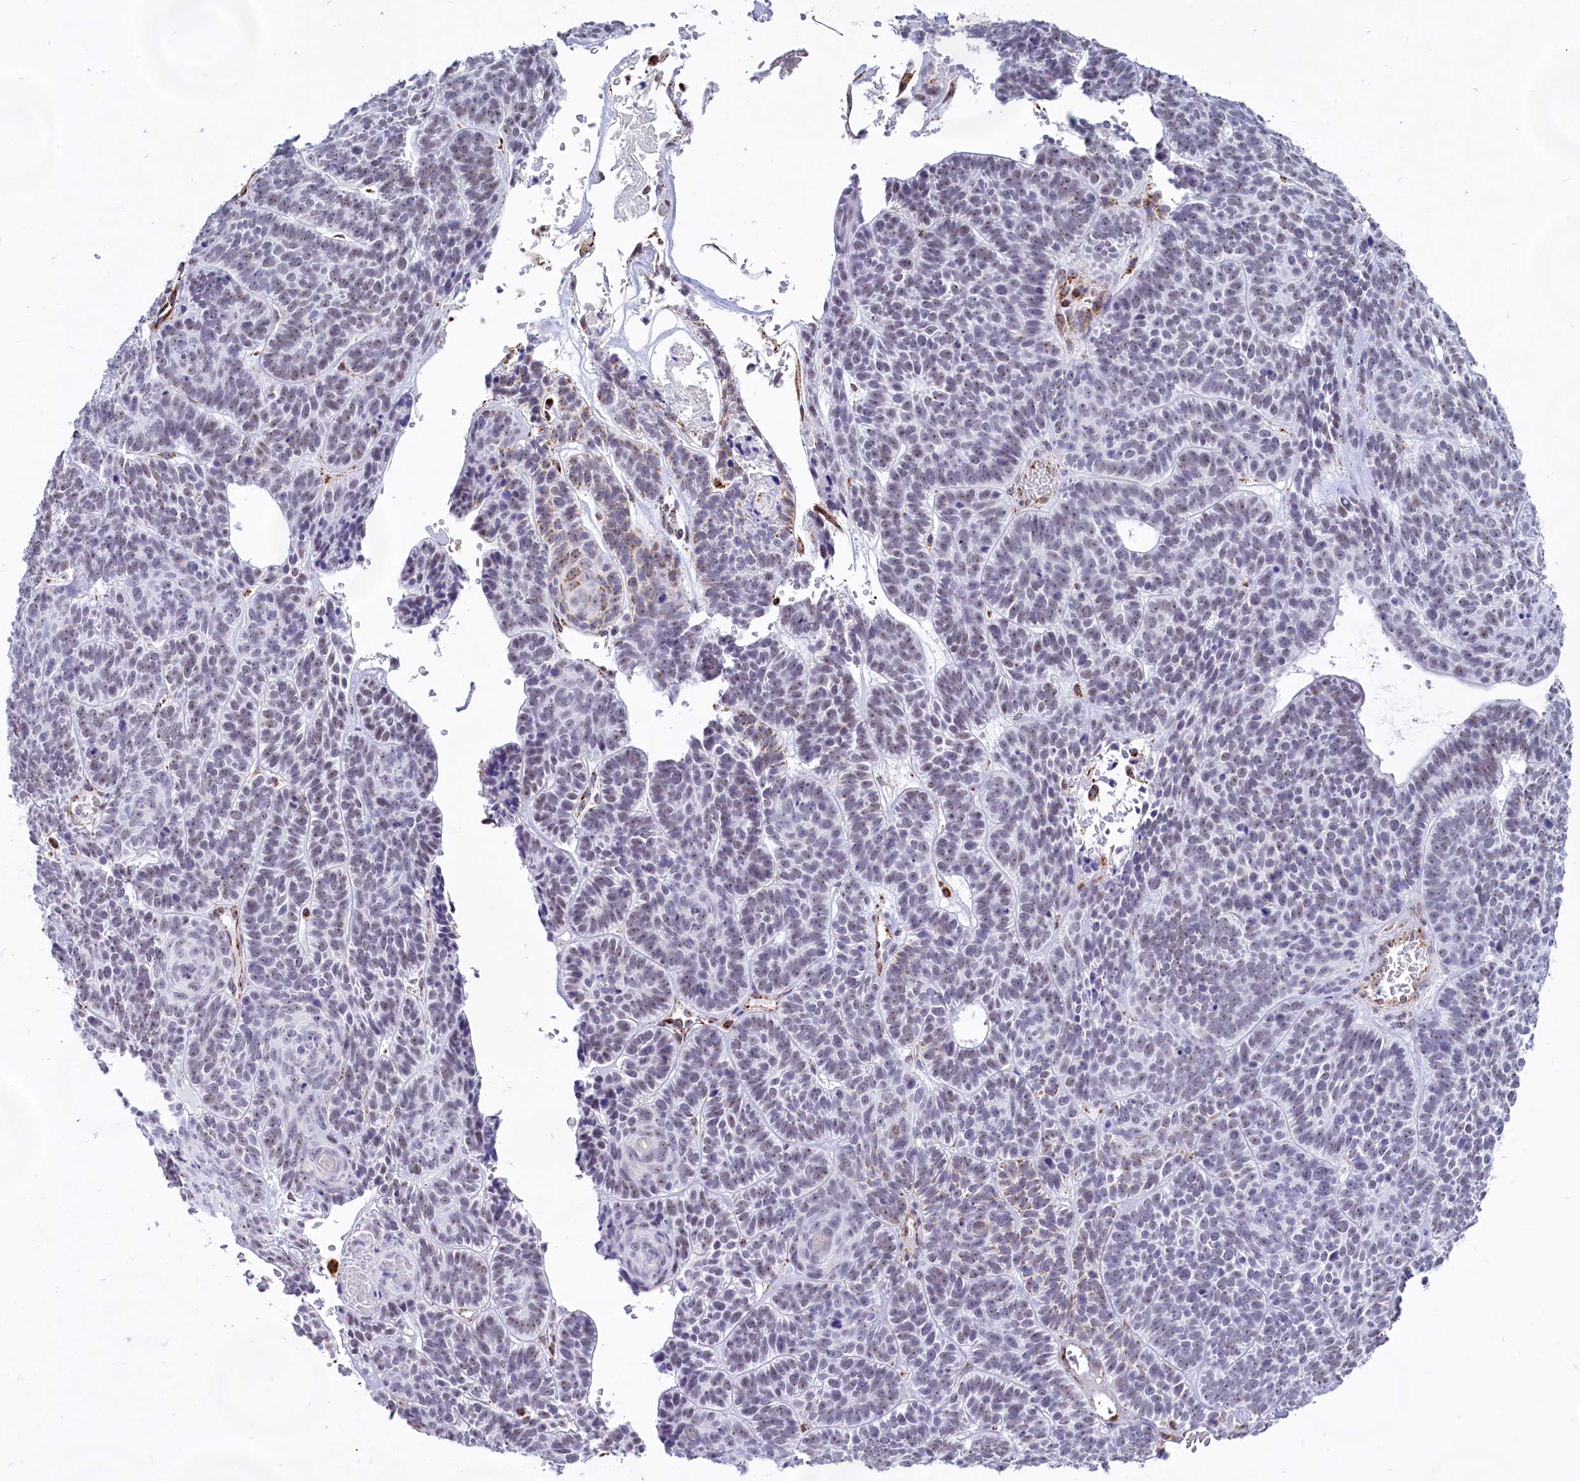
{"staining": {"intensity": "weak", "quantity": "<25%", "location": "cytoplasmic/membranous"}, "tissue": "skin cancer", "cell_type": "Tumor cells", "image_type": "cancer", "snomed": [{"axis": "morphology", "description": "Basal cell carcinoma"}, {"axis": "topography", "description": "Skin"}], "caption": "Immunohistochemistry of human skin basal cell carcinoma reveals no expression in tumor cells.", "gene": "C1D", "patient": {"sex": "male", "age": 85}}